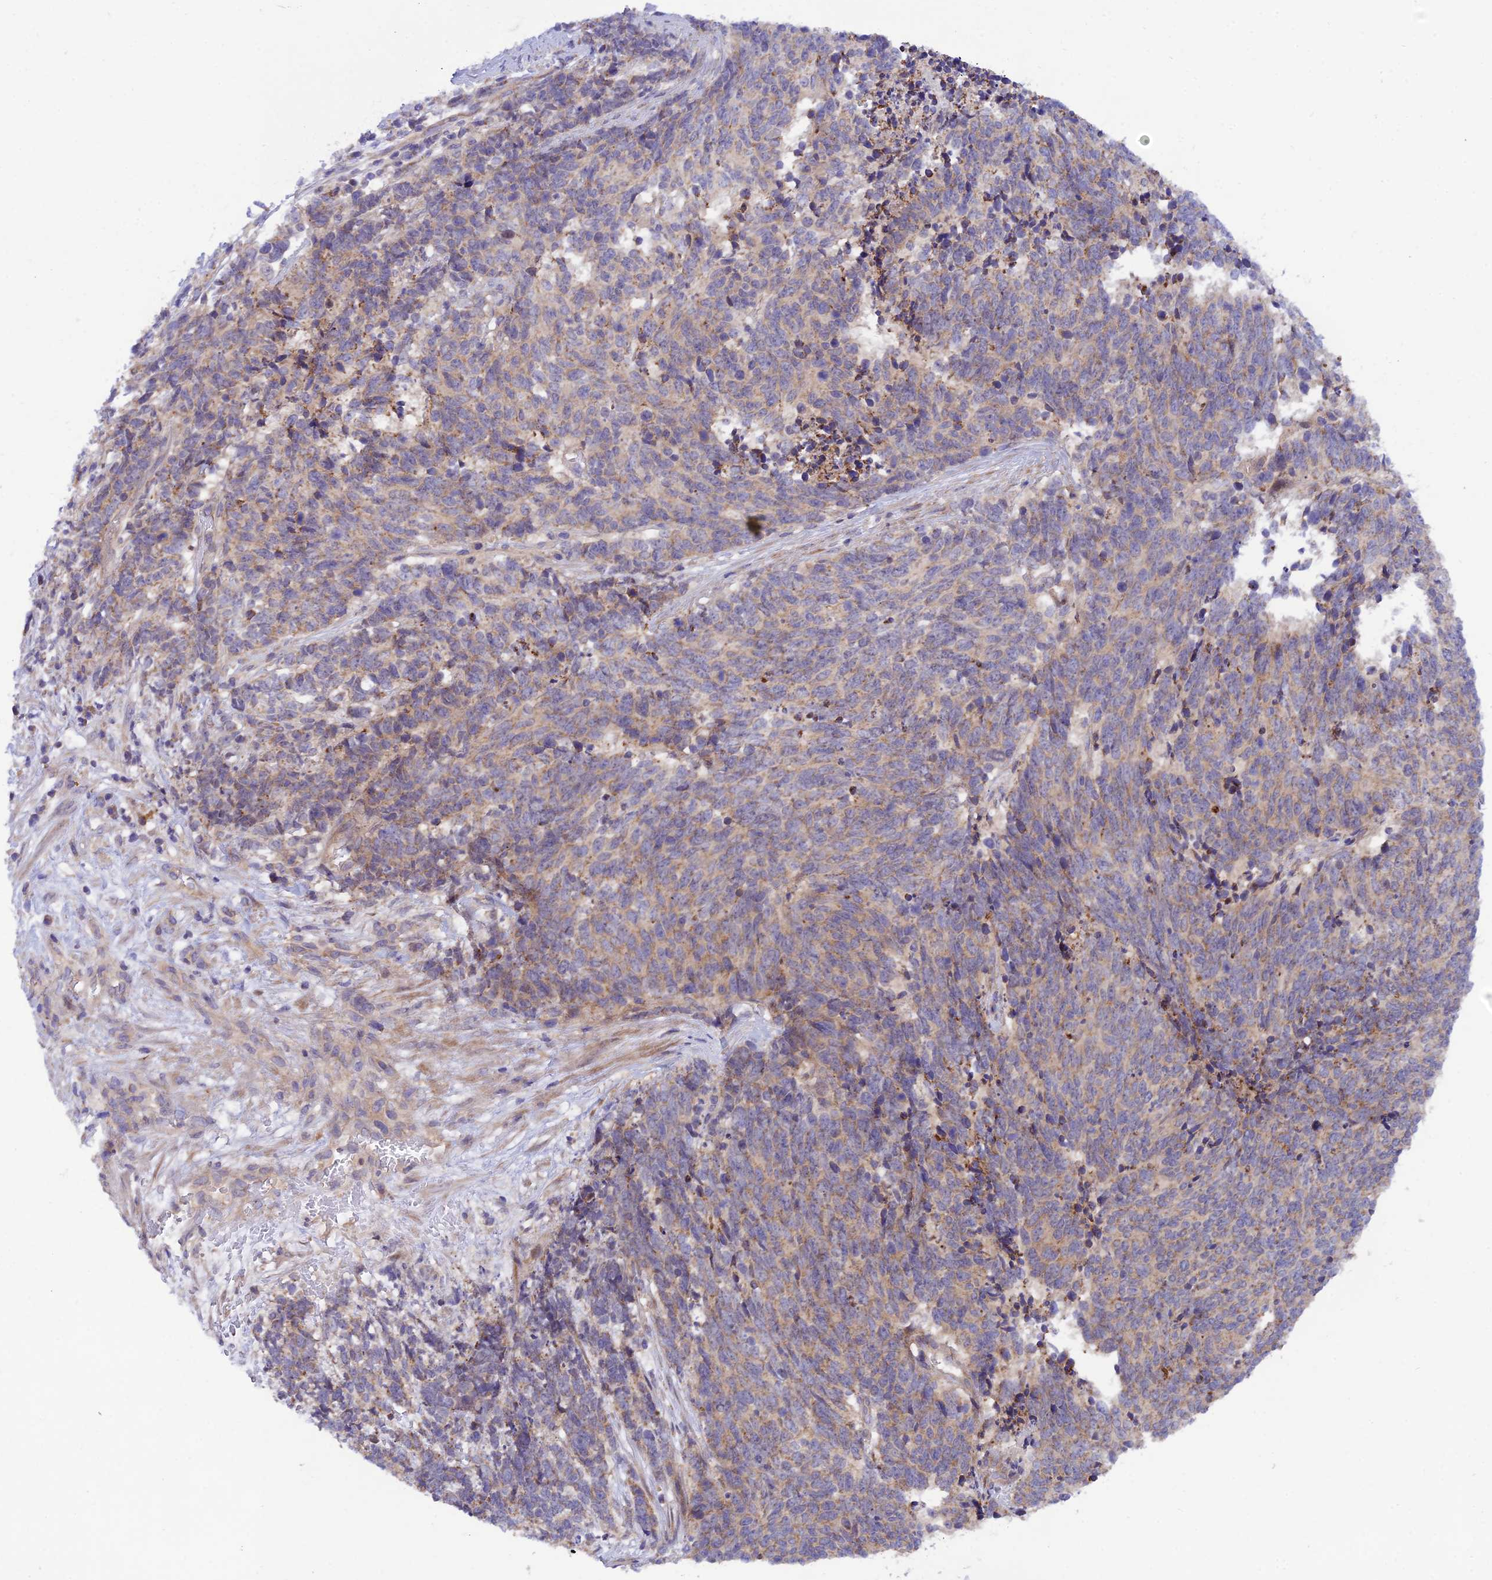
{"staining": {"intensity": "weak", "quantity": ">75%", "location": "cytoplasmic/membranous"}, "tissue": "cervical cancer", "cell_type": "Tumor cells", "image_type": "cancer", "snomed": [{"axis": "morphology", "description": "Squamous cell carcinoma, NOS"}, {"axis": "topography", "description": "Cervix"}], "caption": "Immunohistochemical staining of cervical squamous cell carcinoma displays low levels of weak cytoplasmic/membranous positivity in about >75% of tumor cells. (Stains: DAB in brown, nuclei in blue, Microscopy: brightfield microscopy at high magnification).", "gene": "TRIM43B", "patient": {"sex": "female", "age": 29}}